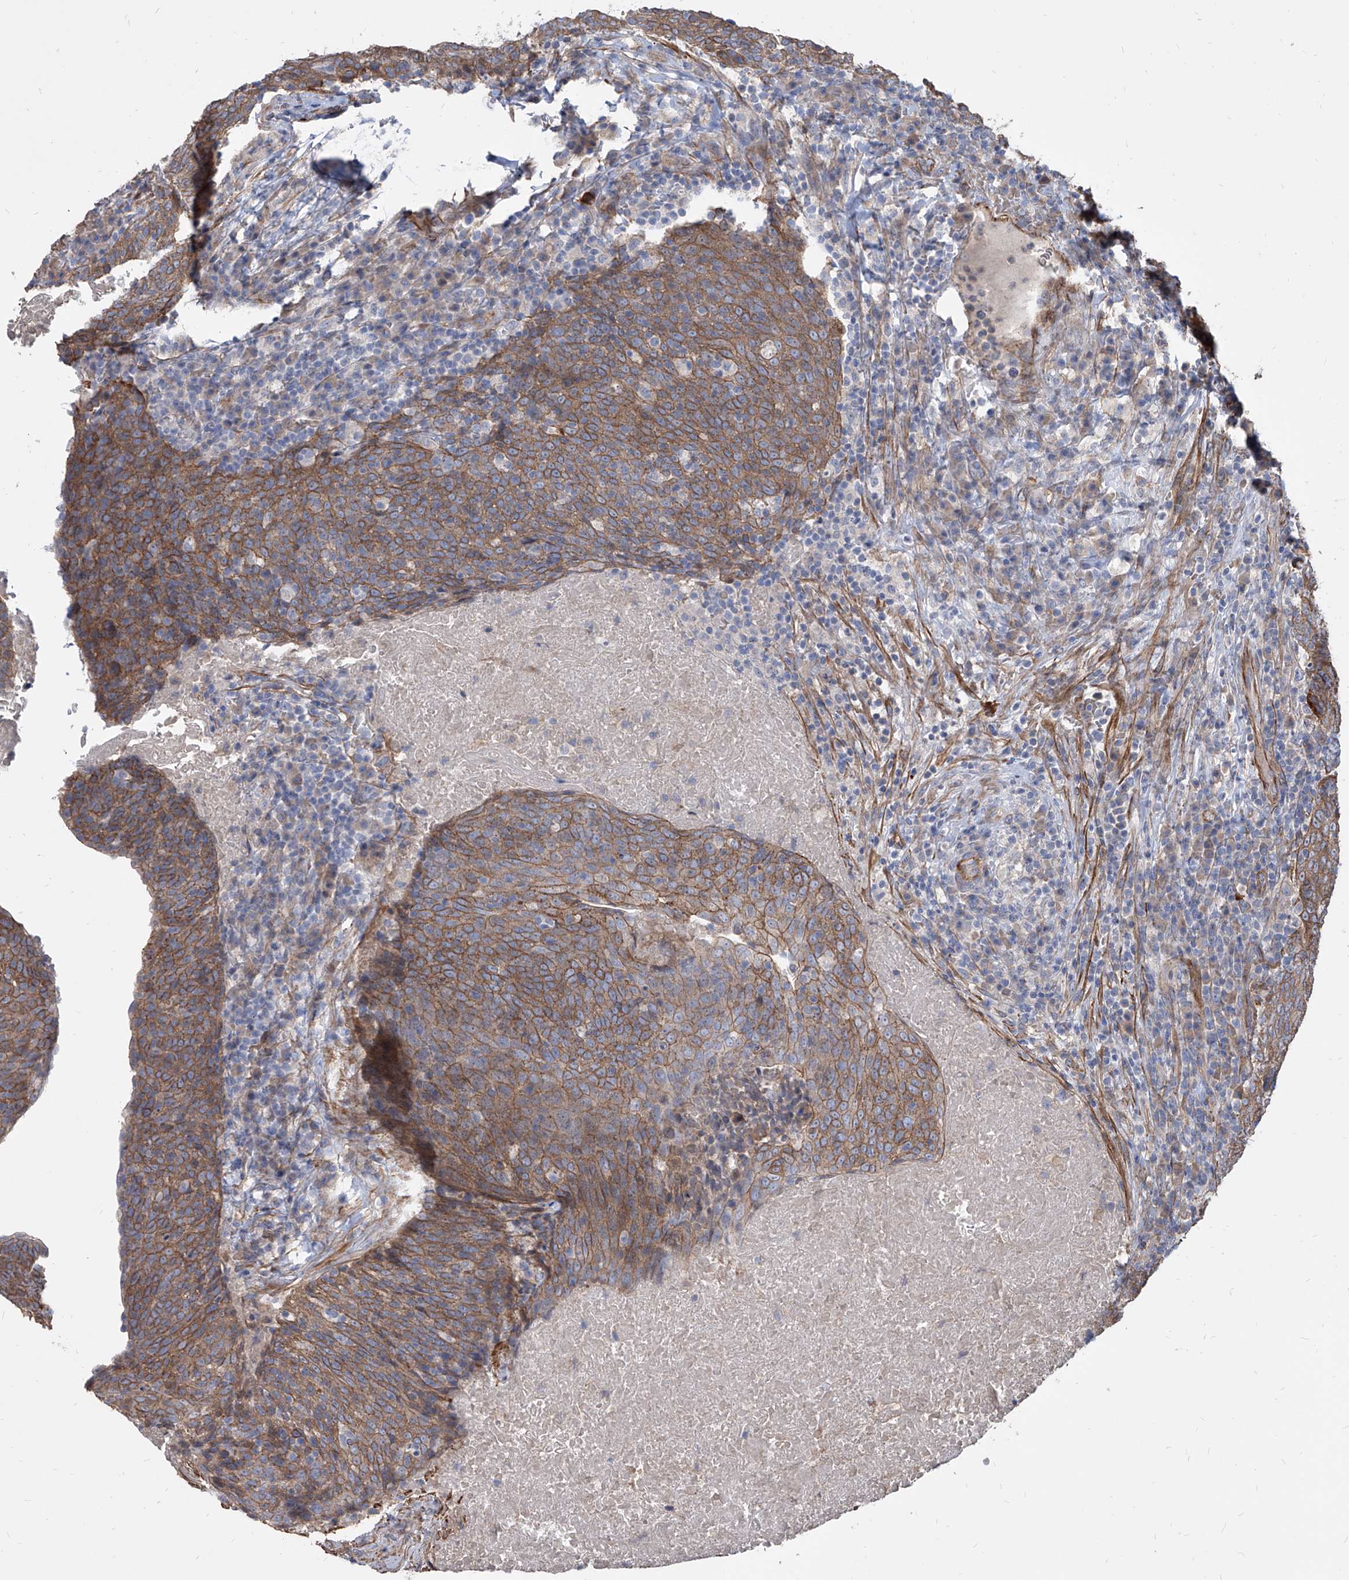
{"staining": {"intensity": "moderate", "quantity": ">75%", "location": "cytoplasmic/membranous"}, "tissue": "head and neck cancer", "cell_type": "Tumor cells", "image_type": "cancer", "snomed": [{"axis": "morphology", "description": "Squamous cell carcinoma, NOS"}, {"axis": "morphology", "description": "Squamous cell carcinoma, metastatic, NOS"}, {"axis": "topography", "description": "Lymph node"}, {"axis": "topography", "description": "Head-Neck"}], "caption": "About >75% of tumor cells in human head and neck cancer (squamous cell carcinoma) demonstrate moderate cytoplasmic/membranous protein staining as visualized by brown immunohistochemical staining.", "gene": "FAM83B", "patient": {"sex": "male", "age": 62}}